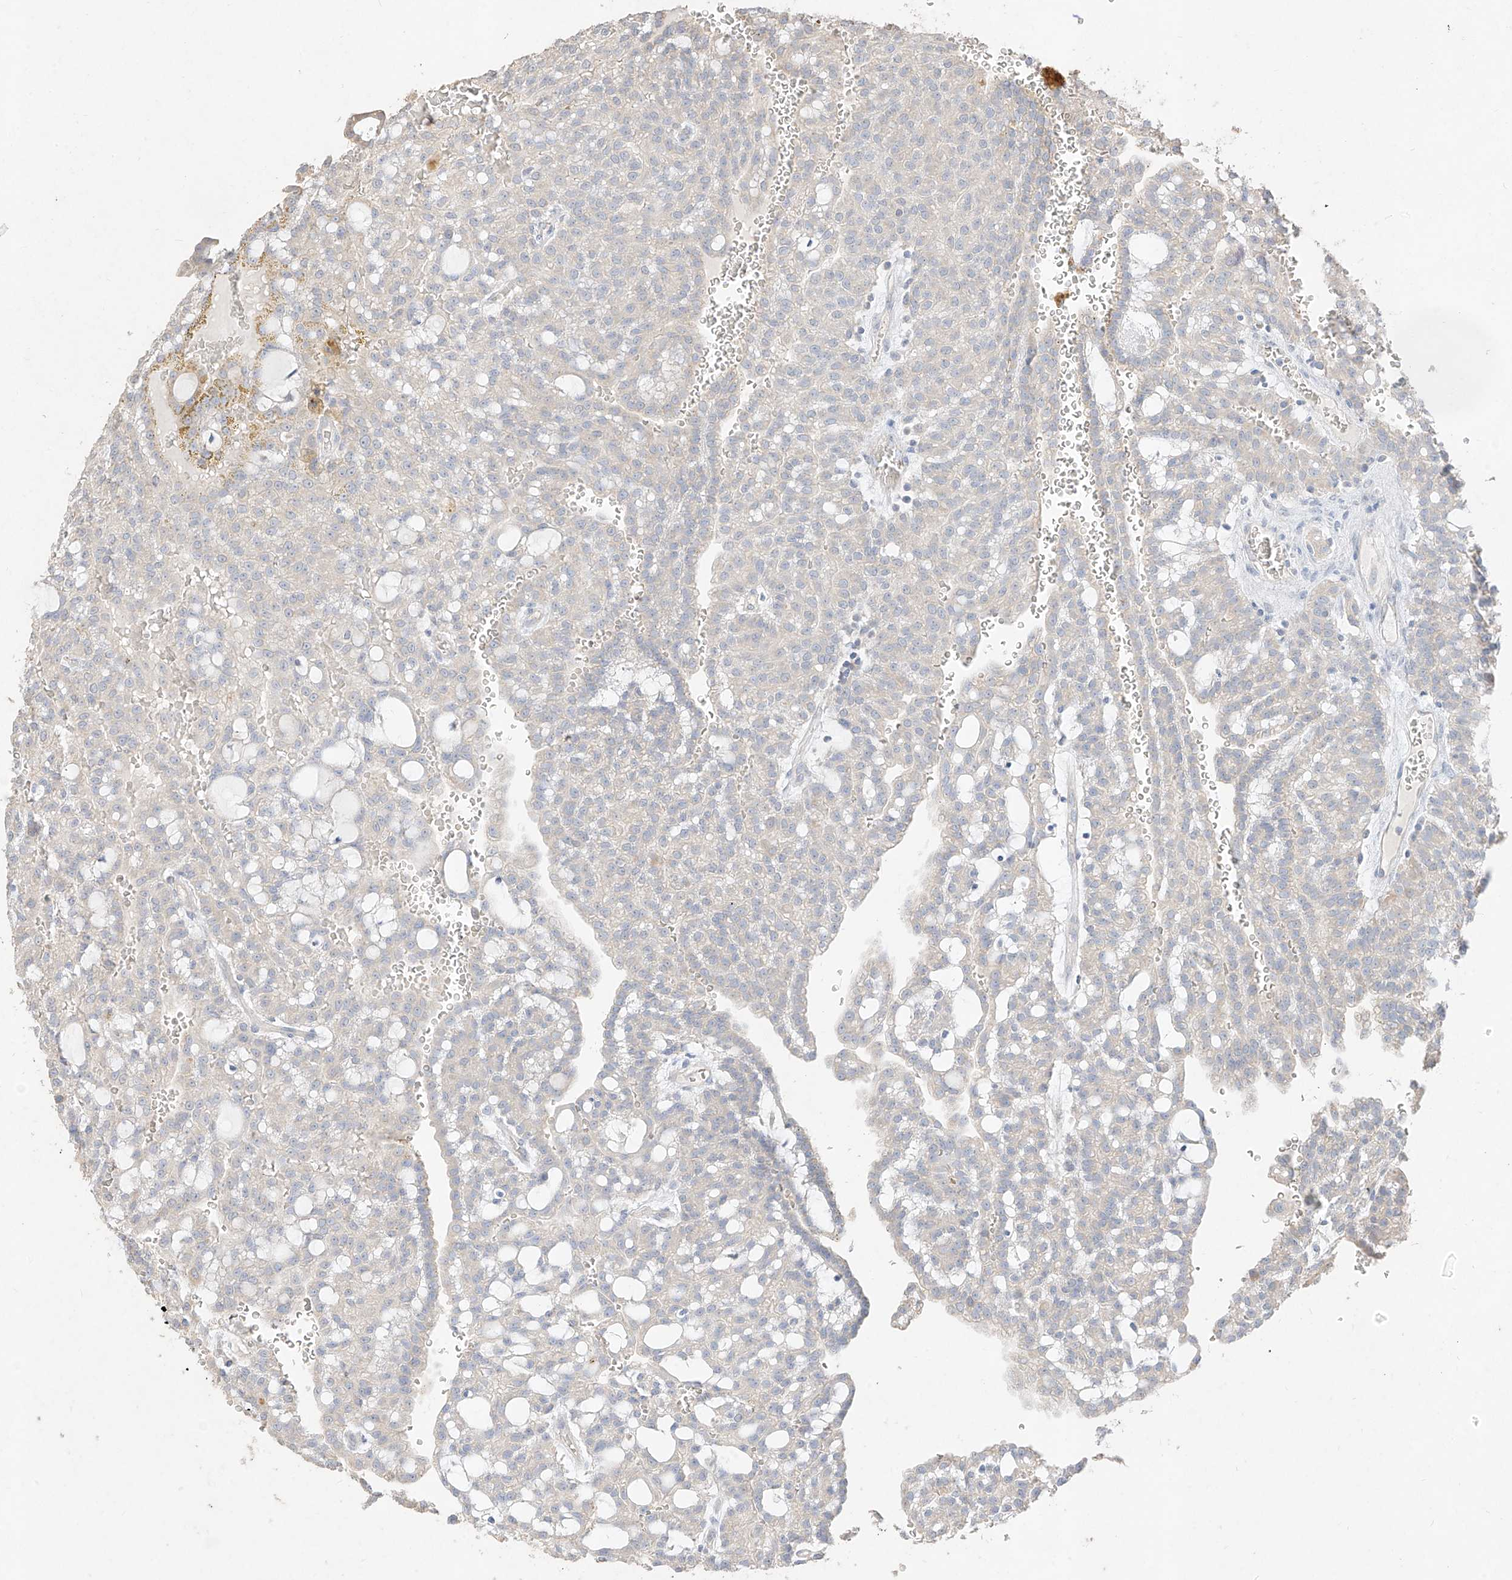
{"staining": {"intensity": "negative", "quantity": "none", "location": "none"}, "tissue": "renal cancer", "cell_type": "Tumor cells", "image_type": "cancer", "snomed": [{"axis": "morphology", "description": "Adenocarcinoma, NOS"}, {"axis": "topography", "description": "Kidney"}], "caption": "Immunohistochemistry image of human renal cancer (adenocarcinoma) stained for a protein (brown), which demonstrates no staining in tumor cells. (Brightfield microscopy of DAB immunohistochemistry at high magnification).", "gene": "ZZEF1", "patient": {"sex": "male", "age": 63}}